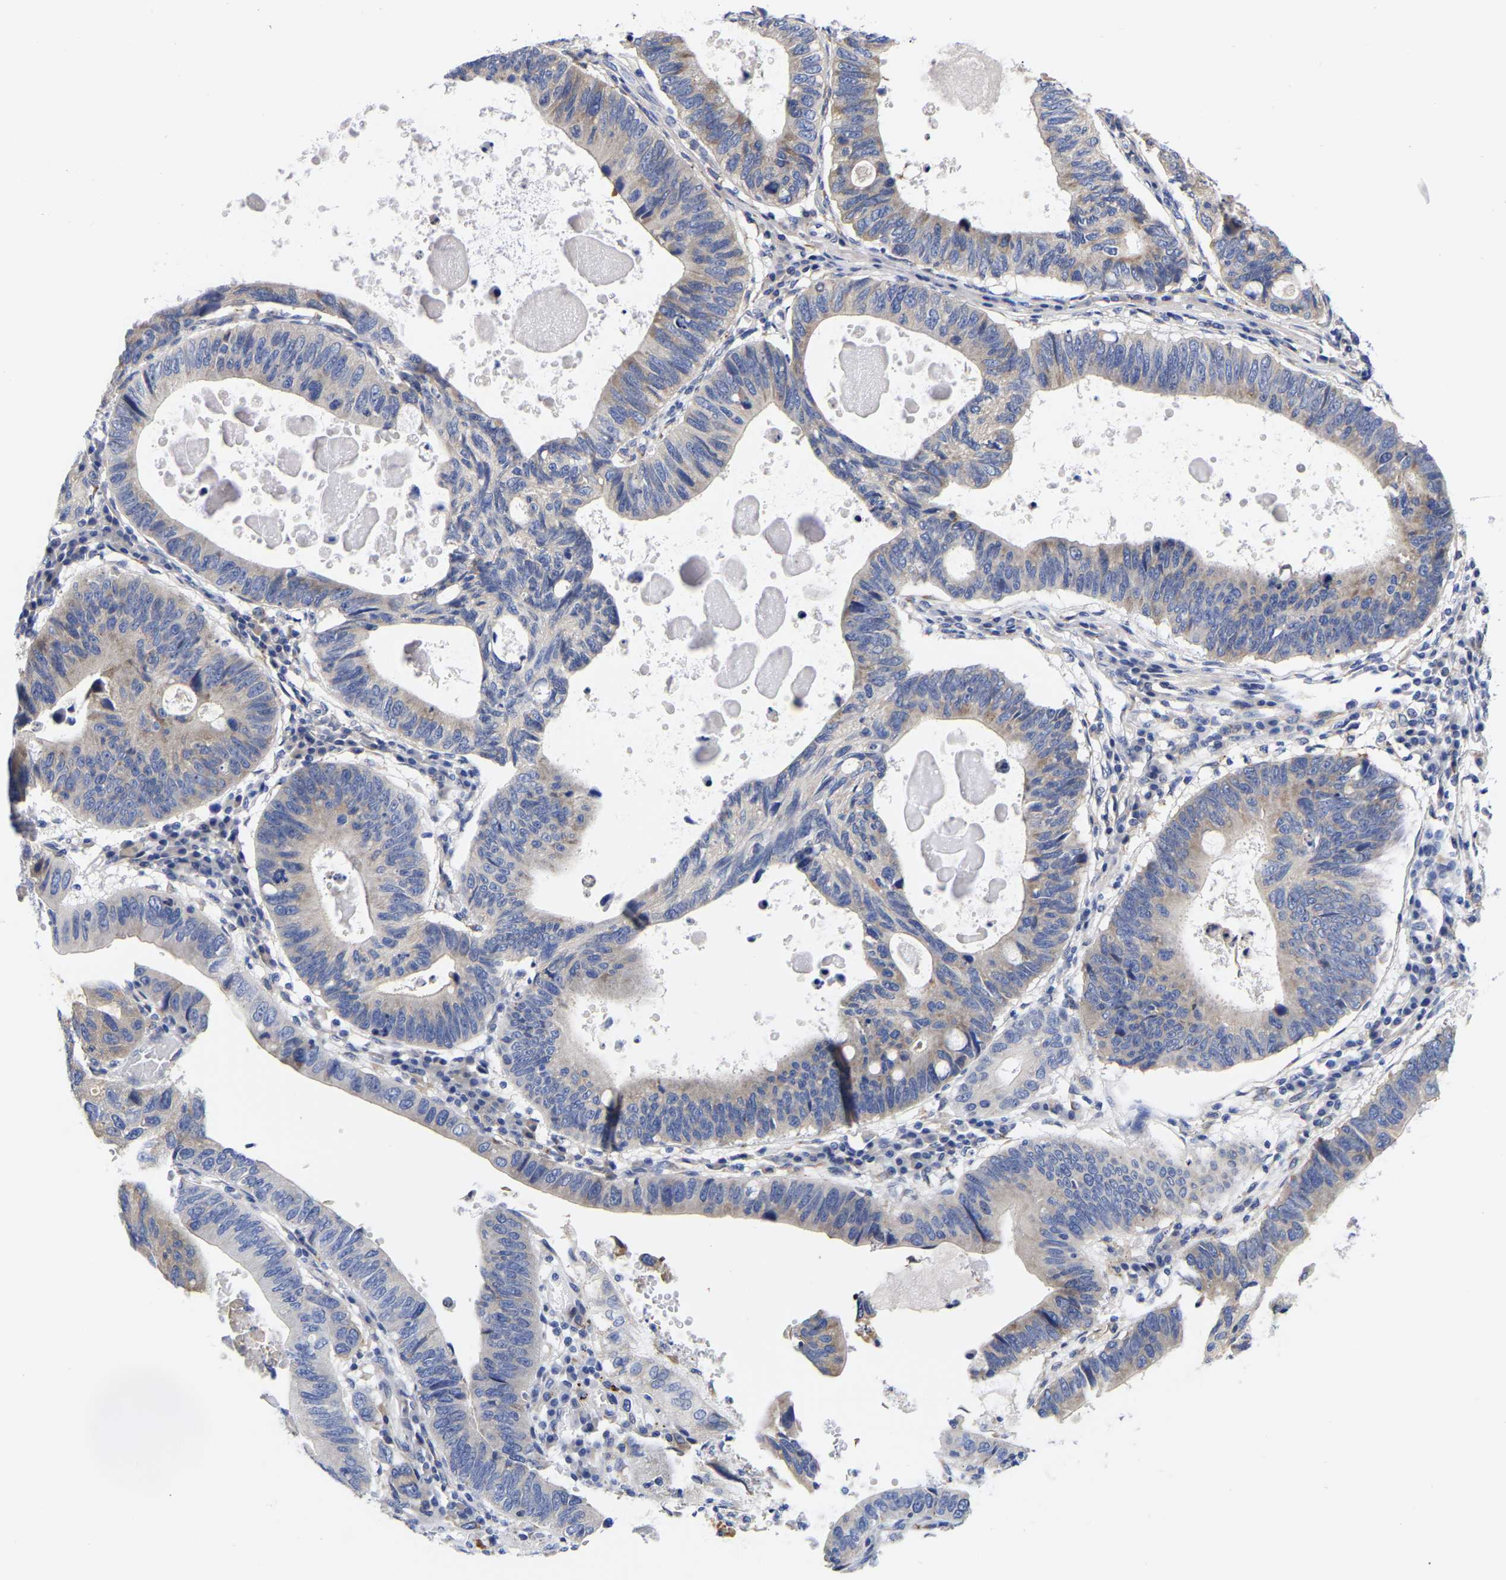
{"staining": {"intensity": "weak", "quantity": "<25%", "location": "cytoplasmic/membranous"}, "tissue": "stomach cancer", "cell_type": "Tumor cells", "image_type": "cancer", "snomed": [{"axis": "morphology", "description": "Adenocarcinoma, NOS"}, {"axis": "topography", "description": "Stomach"}], "caption": "This is an IHC histopathology image of human stomach adenocarcinoma. There is no expression in tumor cells.", "gene": "CFAP298", "patient": {"sex": "male", "age": 59}}